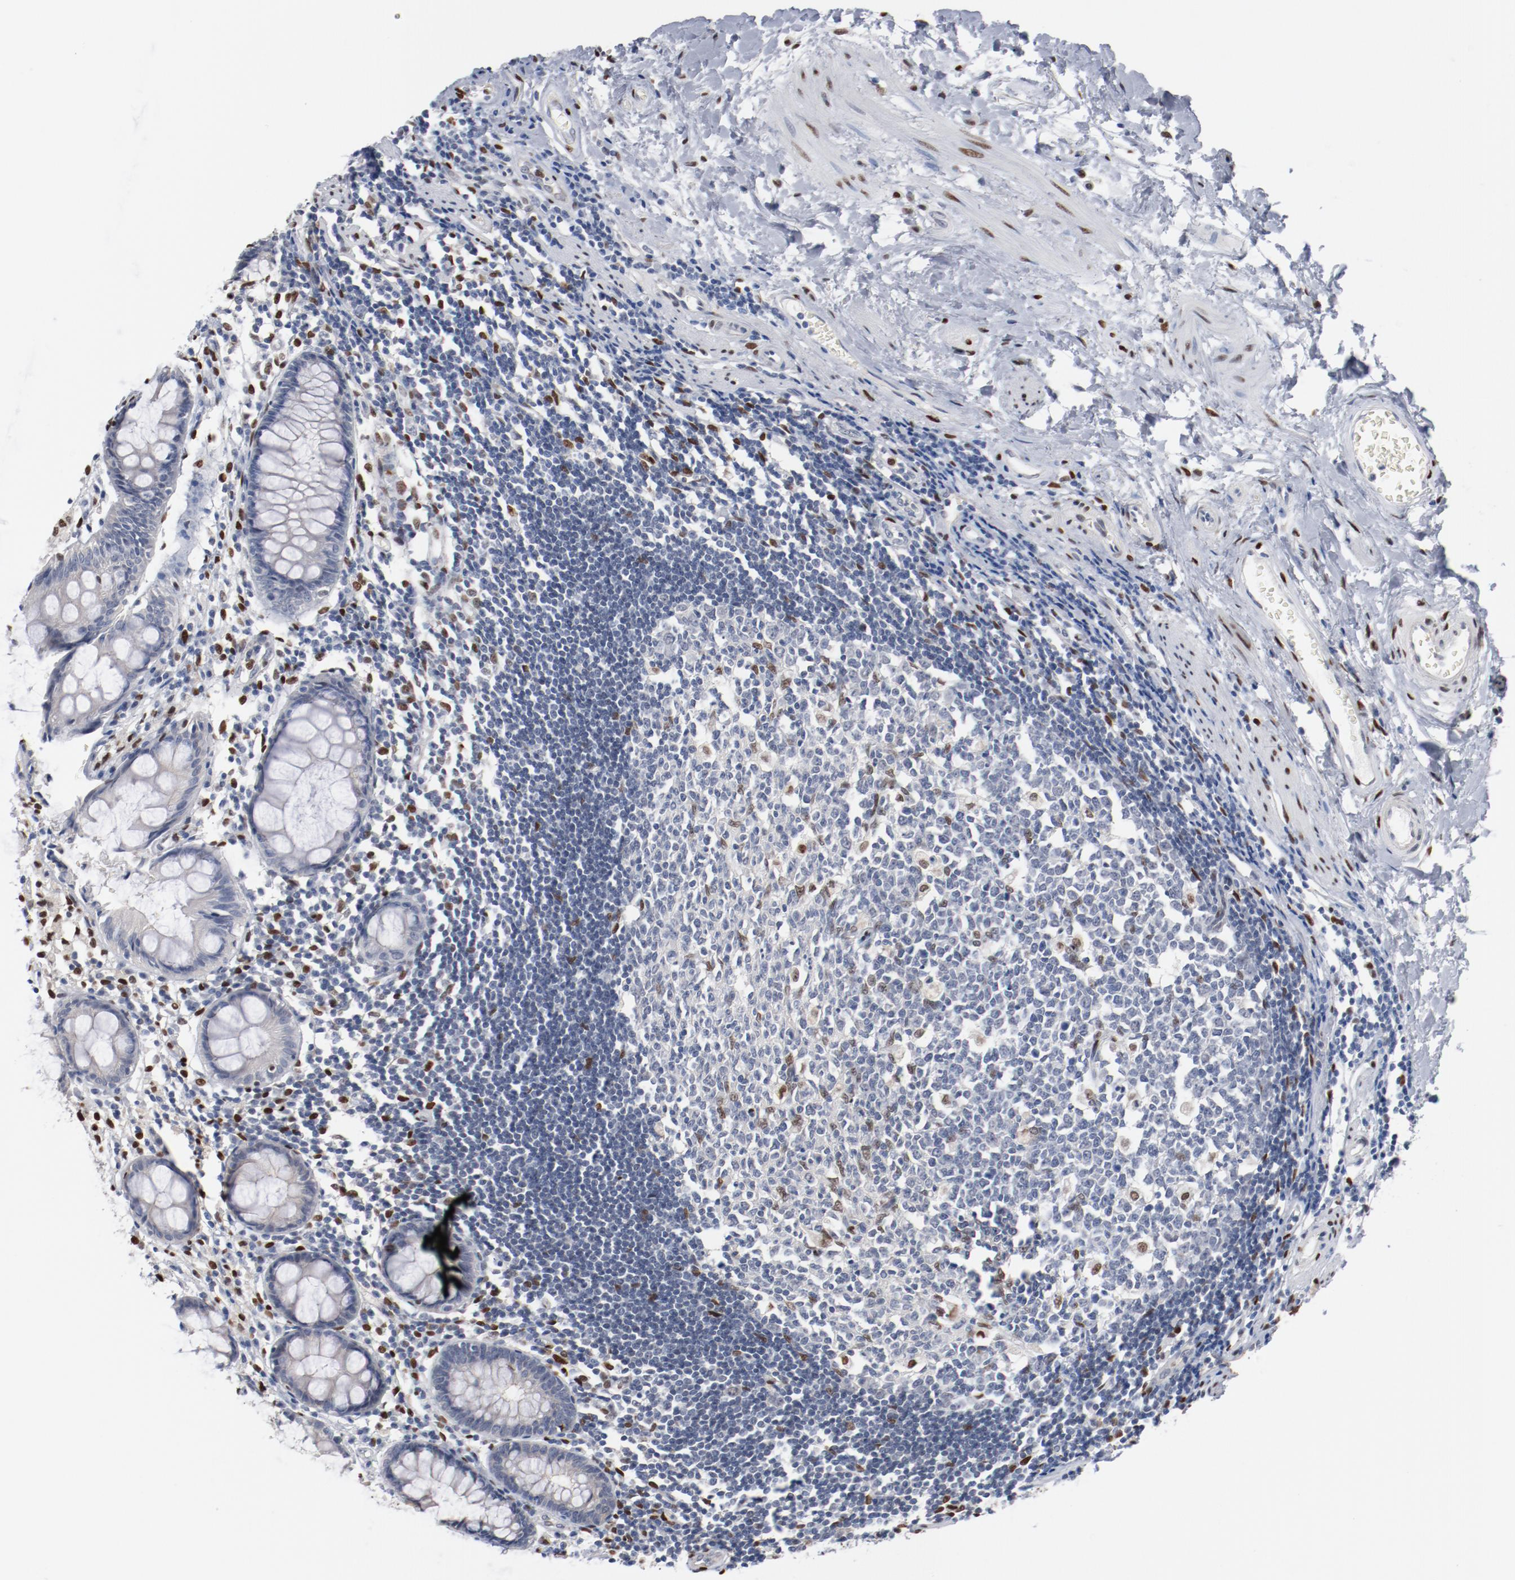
{"staining": {"intensity": "negative", "quantity": "none", "location": "none"}, "tissue": "rectum", "cell_type": "Glandular cells", "image_type": "normal", "snomed": [{"axis": "morphology", "description": "Normal tissue, NOS"}, {"axis": "topography", "description": "Rectum"}], "caption": "Immunohistochemical staining of benign human rectum reveals no significant expression in glandular cells.", "gene": "ZEB2", "patient": {"sex": "female", "age": 66}}